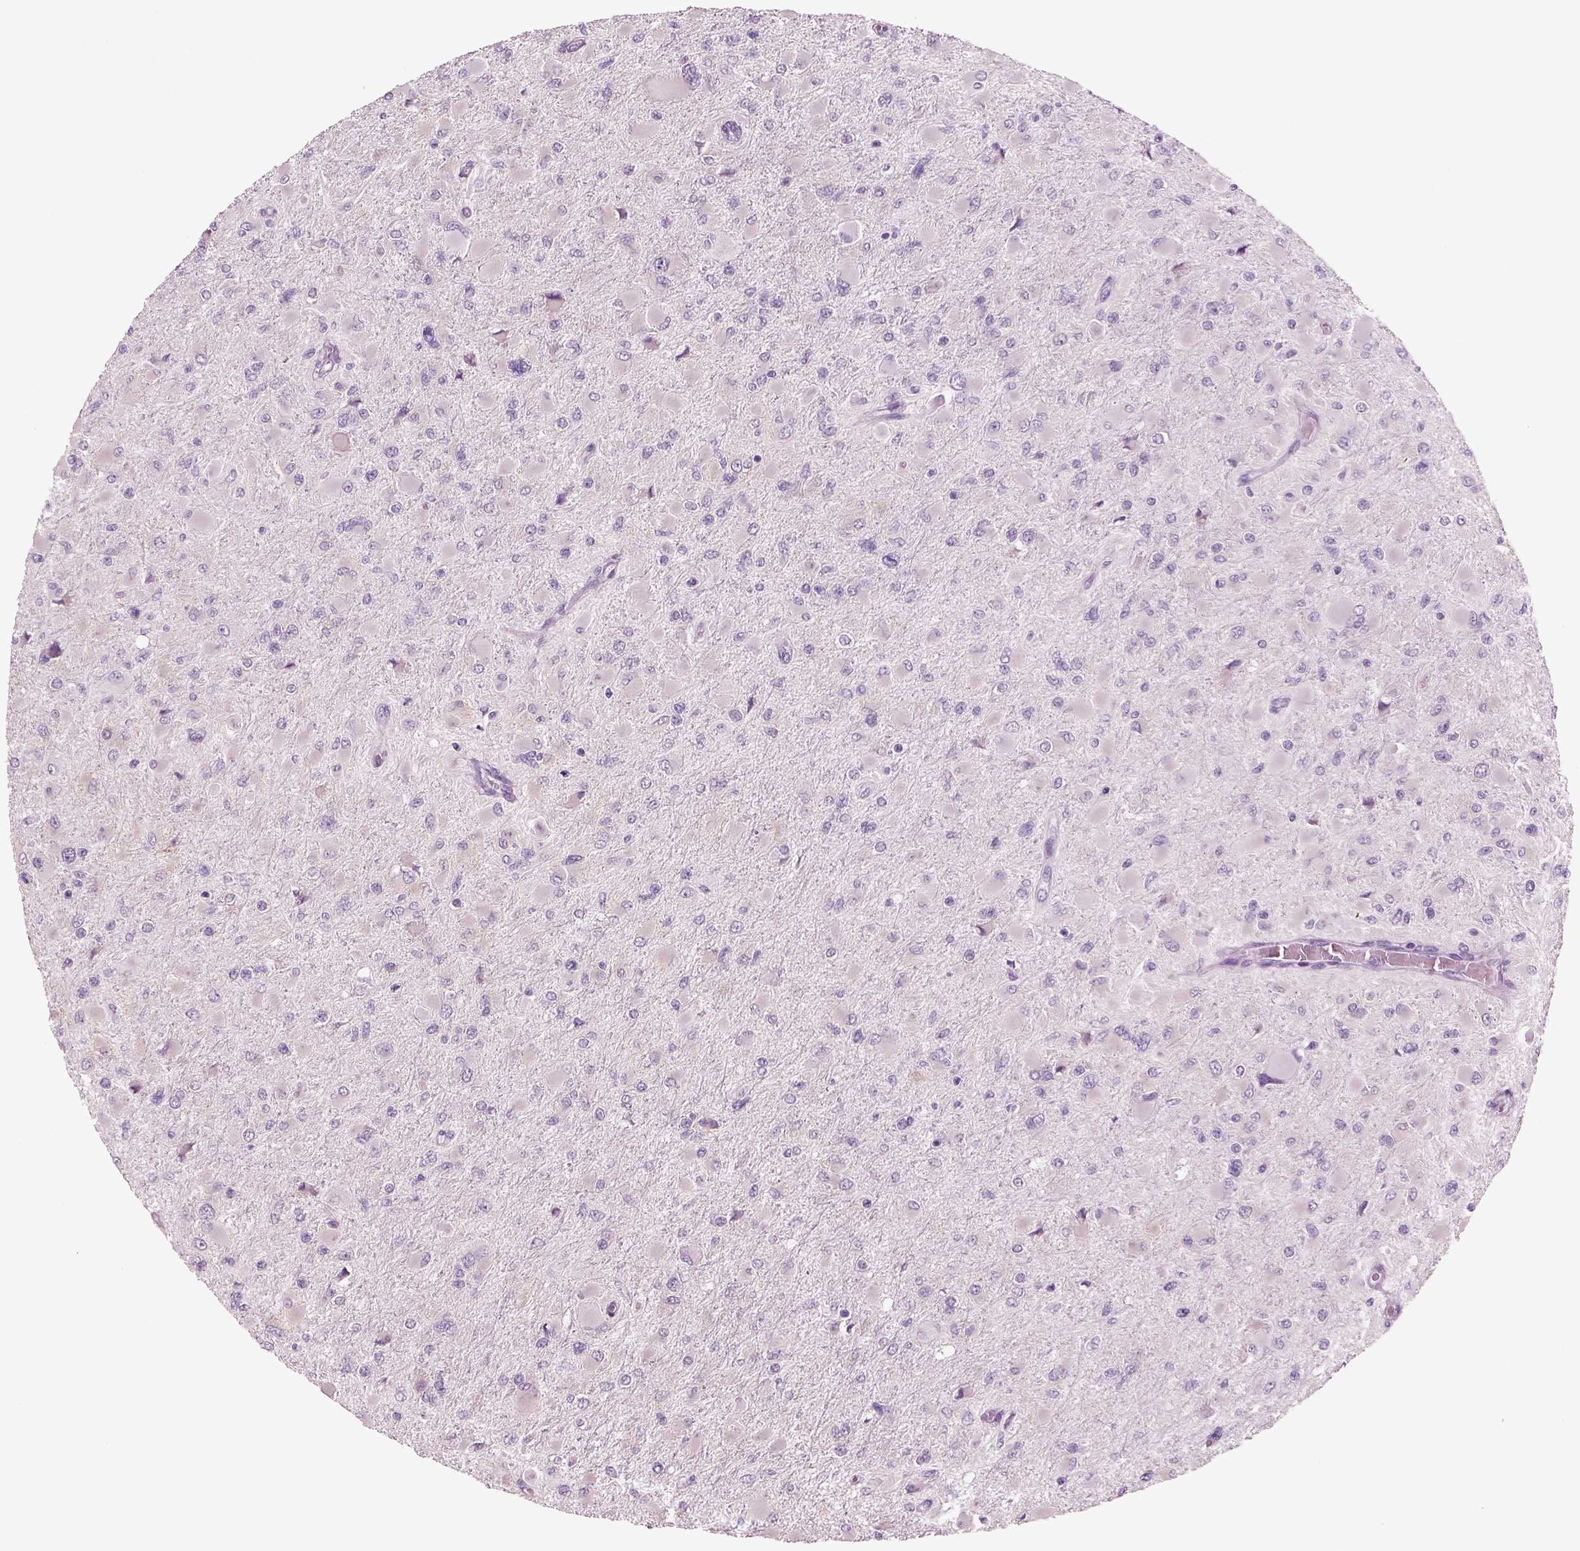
{"staining": {"intensity": "negative", "quantity": "none", "location": "none"}, "tissue": "glioma", "cell_type": "Tumor cells", "image_type": "cancer", "snomed": [{"axis": "morphology", "description": "Glioma, malignant, High grade"}, {"axis": "topography", "description": "Cerebral cortex"}], "caption": "The image reveals no staining of tumor cells in glioma.", "gene": "CRABP1", "patient": {"sex": "female", "age": 36}}